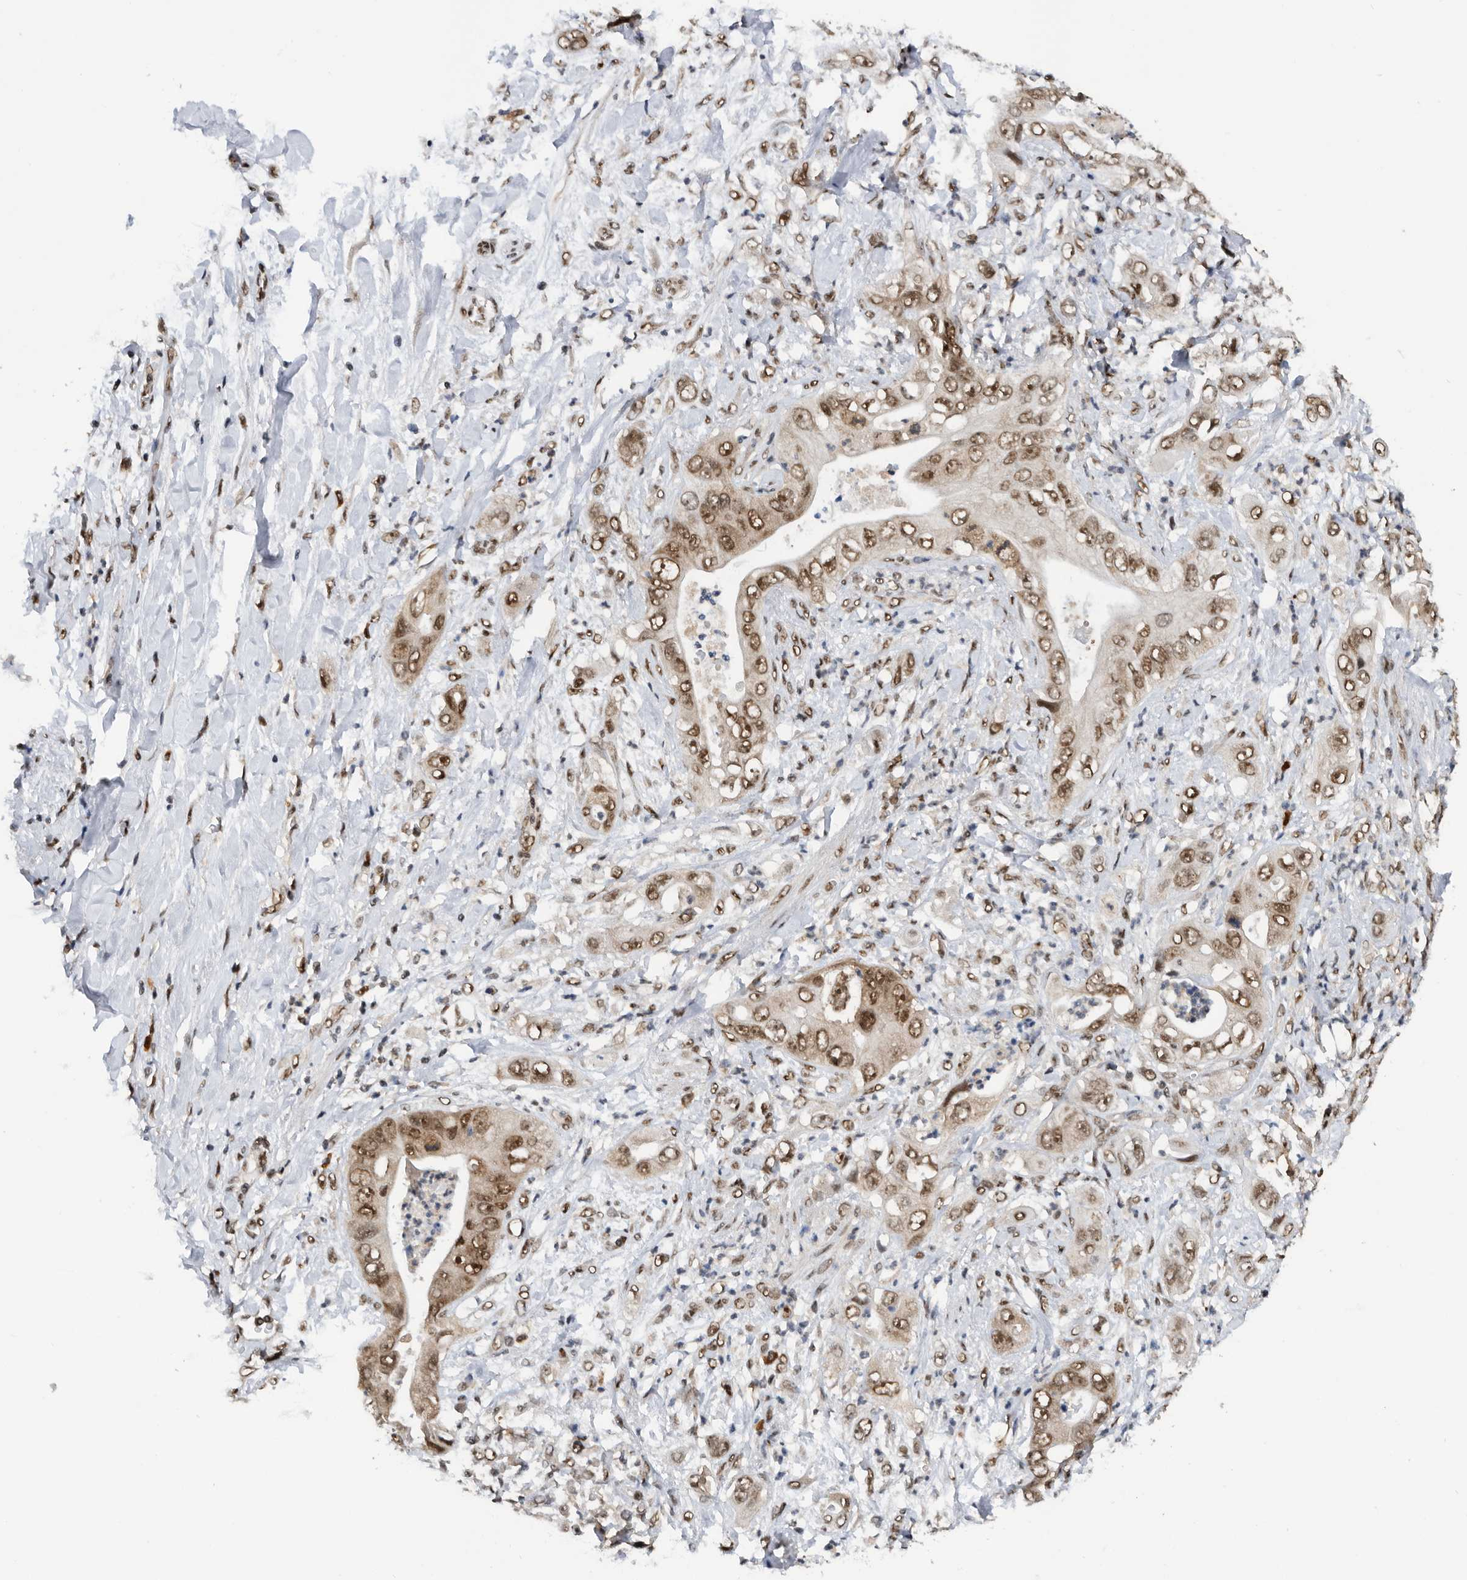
{"staining": {"intensity": "moderate", "quantity": ">75%", "location": "nuclear"}, "tissue": "pancreatic cancer", "cell_type": "Tumor cells", "image_type": "cancer", "snomed": [{"axis": "morphology", "description": "Adenocarcinoma, NOS"}, {"axis": "topography", "description": "Pancreas"}], "caption": "DAB immunohistochemical staining of adenocarcinoma (pancreatic) displays moderate nuclear protein positivity in approximately >75% of tumor cells. (DAB IHC with brightfield microscopy, high magnification).", "gene": "ZNF260", "patient": {"sex": "female", "age": 78}}